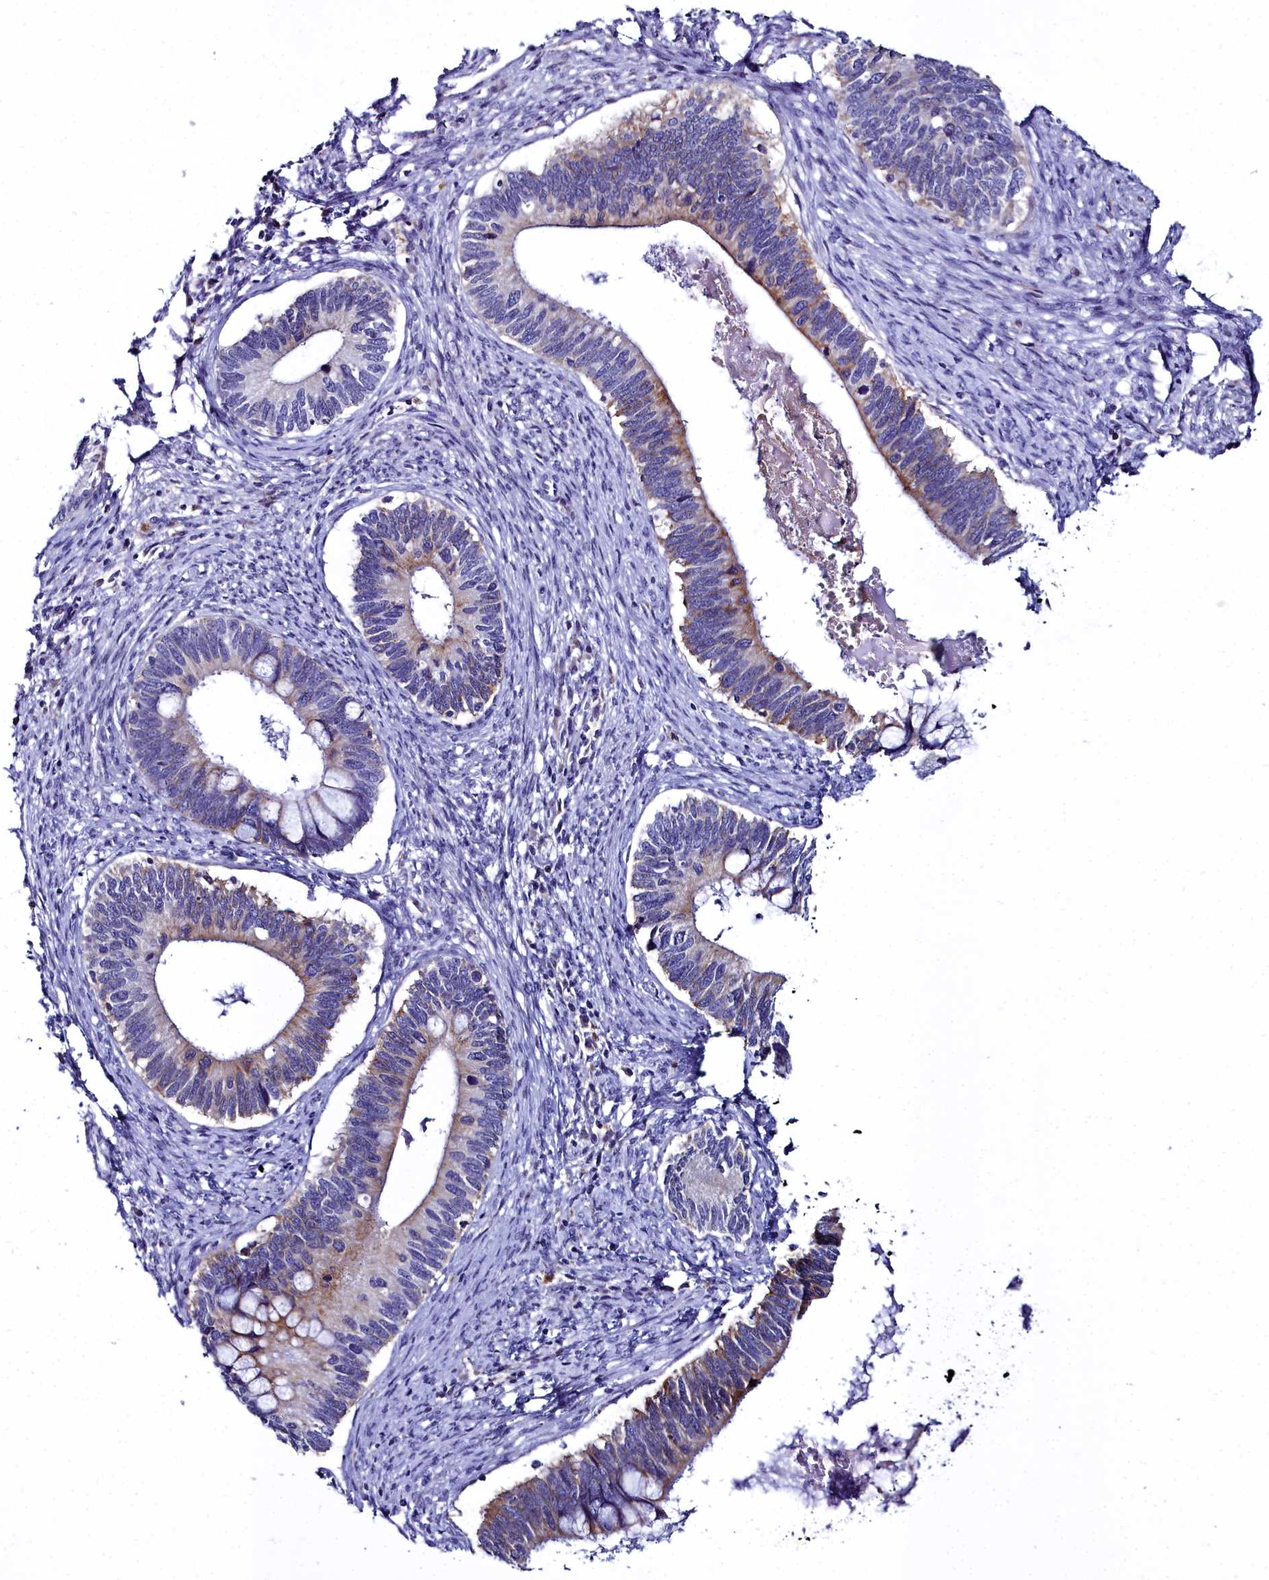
{"staining": {"intensity": "moderate", "quantity": "<25%", "location": "cytoplasmic/membranous"}, "tissue": "cervical cancer", "cell_type": "Tumor cells", "image_type": "cancer", "snomed": [{"axis": "morphology", "description": "Adenocarcinoma, NOS"}, {"axis": "topography", "description": "Cervix"}], "caption": "Protein analysis of cervical cancer (adenocarcinoma) tissue exhibits moderate cytoplasmic/membranous staining in approximately <25% of tumor cells. (DAB = brown stain, brightfield microscopy at high magnification).", "gene": "ELAPOR2", "patient": {"sex": "female", "age": 42}}